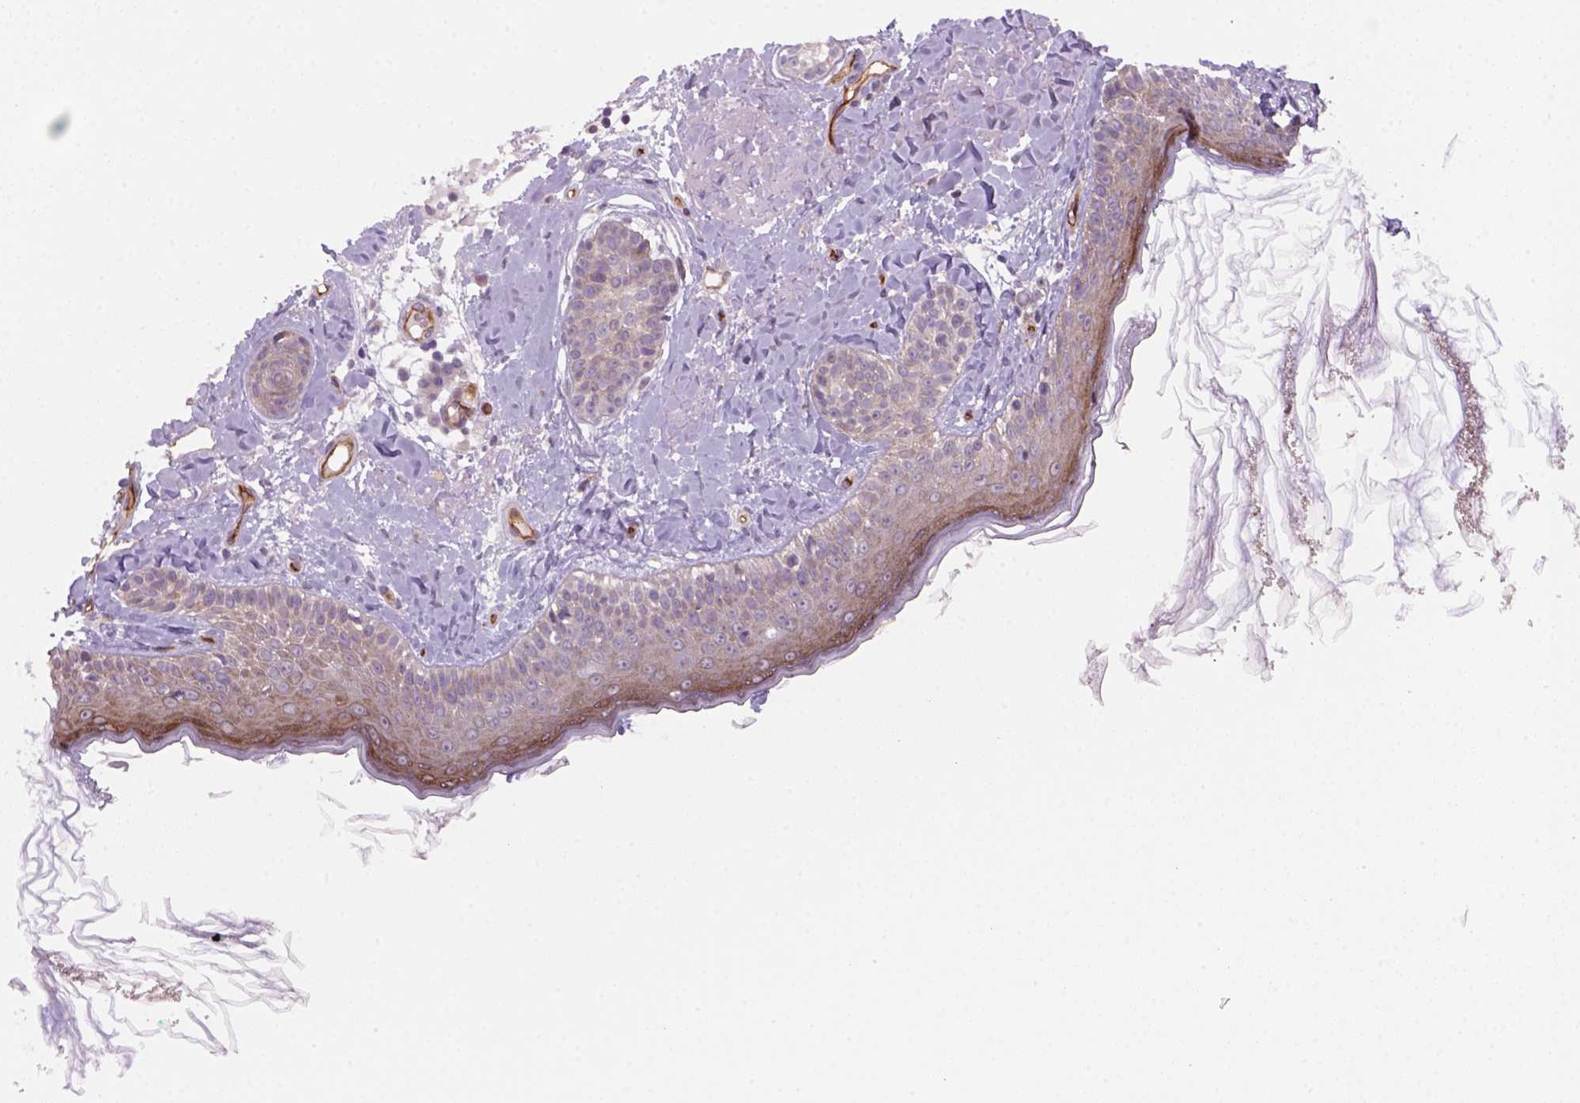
{"staining": {"intensity": "negative", "quantity": "none", "location": "none"}, "tissue": "skin", "cell_type": "Fibroblasts", "image_type": "normal", "snomed": [{"axis": "morphology", "description": "Normal tissue, NOS"}, {"axis": "topography", "description": "Skin"}], "caption": "This is a micrograph of immunohistochemistry staining of benign skin, which shows no staining in fibroblasts. (DAB (3,3'-diaminobenzidine) IHC visualized using brightfield microscopy, high magnification).", "gene": "VSTM5", "patient": {"sex": "male", "age": 73}}